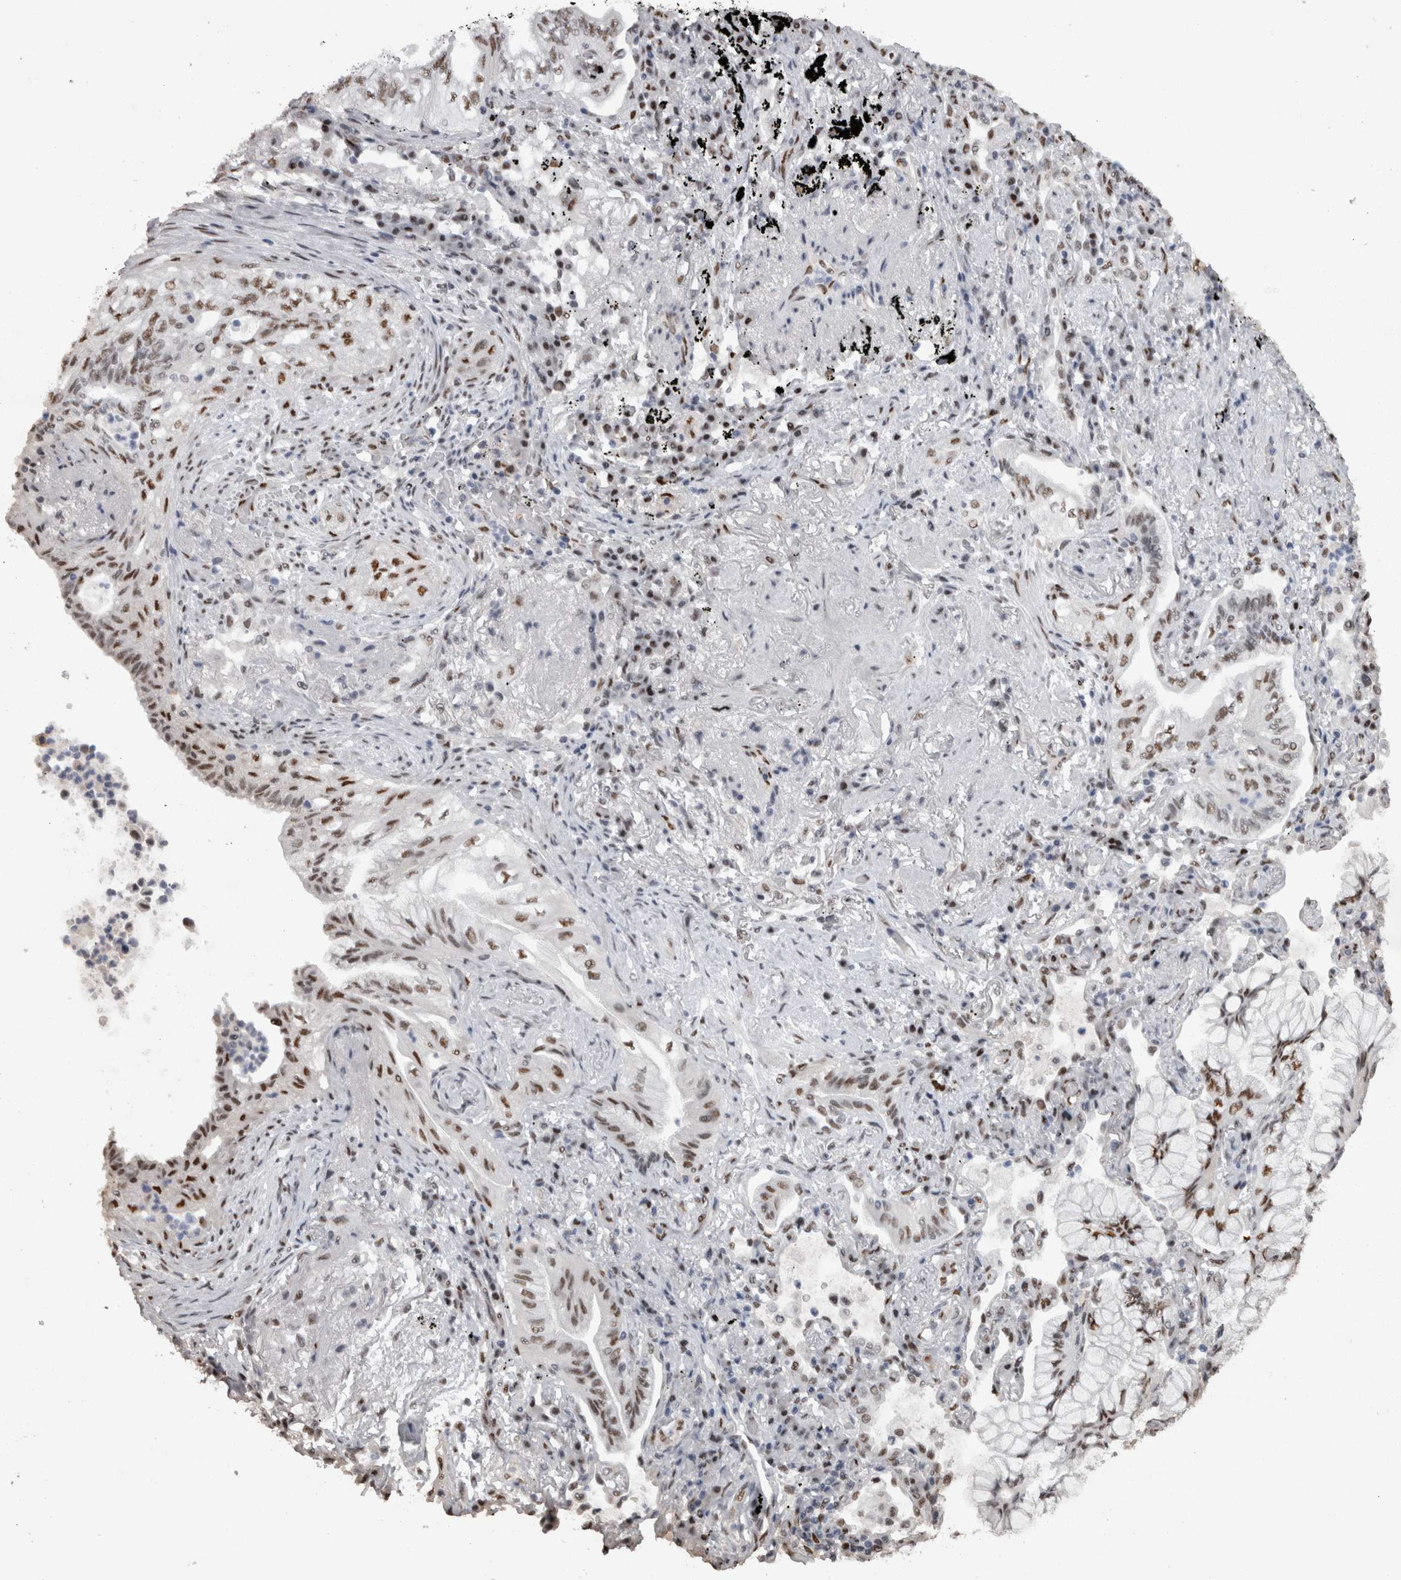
{"staining": {"intensity": "moderate", "quantity": ">75%", "location": "nuclear"}, "tissue": "lung cancer", "cell_type": "Tumor cells", "image_type": "cancer", "snomed": [{"axis": "morphology", "description": "Adenocarcinoma, NOS"}, {"axis": "topography", "description": "Lung"}], "caption": "Lung cancer (adenocarcinoma) stained with a protein marker demonstrates moderate staining in tumor cells.", "gene": "C1orf54", "patient": {"sex": "female", "age": 70}}